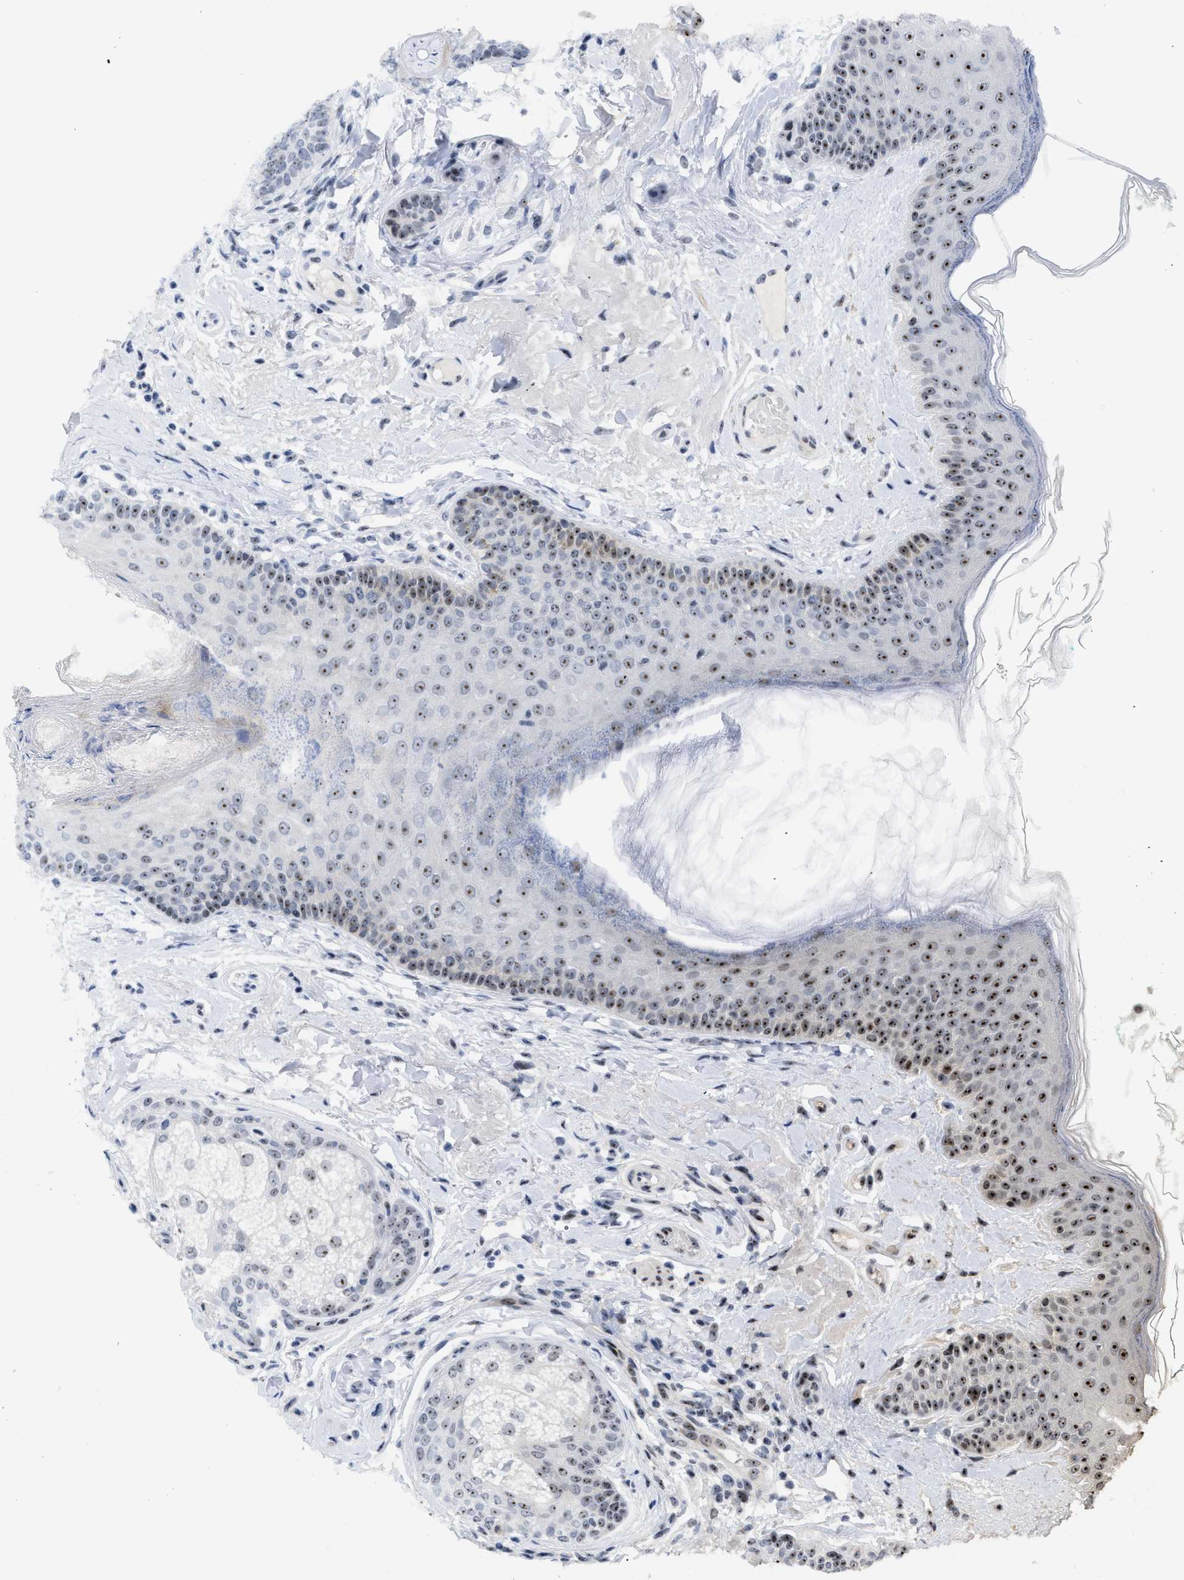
{"staining": {"intensity": "moderate", "quantity": ">75%", "location": "nuclear"}, "tissue": "oral mucosa", "cell_type": "Squamous epithelial cells", "image_type": "normal", "snomed": [{"axis": "morphology", "description": "Normal tissue, NOS"}, {"axis": "topography", "description": "Skin"}, {"axis": "topography", "description": "Oral tissue"}], "caption": "High-power microscopy captured an immunohistochemistry image of unremarkable oral mucosa, revealing moderate nuclear expression in about >75% of squamous epithelial cells.", "gene": "NOP58", "patient": {"sex": "male", "age": 84}}